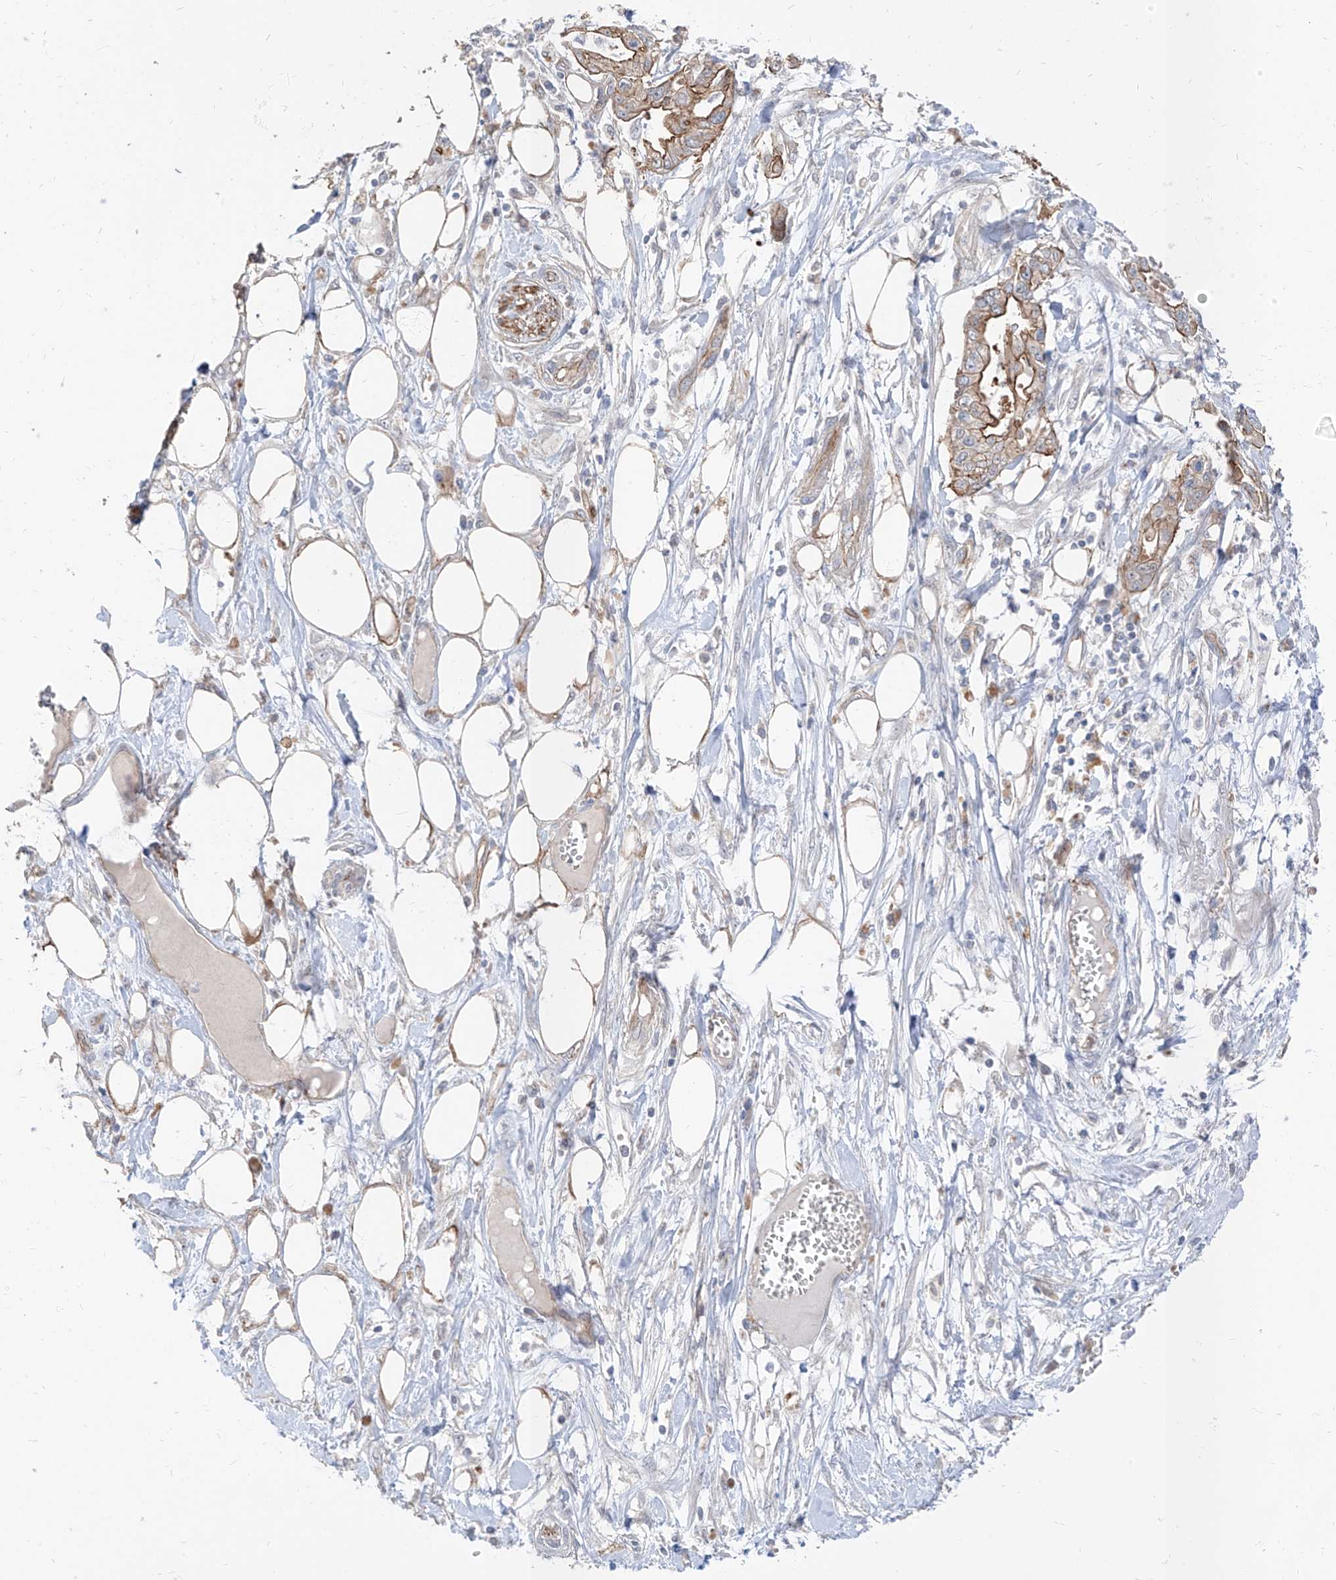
{"staining": {"intensity": "moderate", "quantity": "25%-75%", "location": "cytoplasmic/membranous"}, "tissue": "pancreatic cancer", "cell_type": "Tumor cells", "image_type": "cancer", "snomed": [{"axis": "morphology", "description": "Adenocarcinoma, NOS"}, {"axis": "topography", "description": "Pancreas"}], "caption": "Immunohistochemical staining of pancreatic cancer demonstrates moderate cytoplasmic/membranous protein positivity in about 25%-75% of tumor cells.", "gene": "EPHX4", "patient": {"sex": "male", "age": 68}}